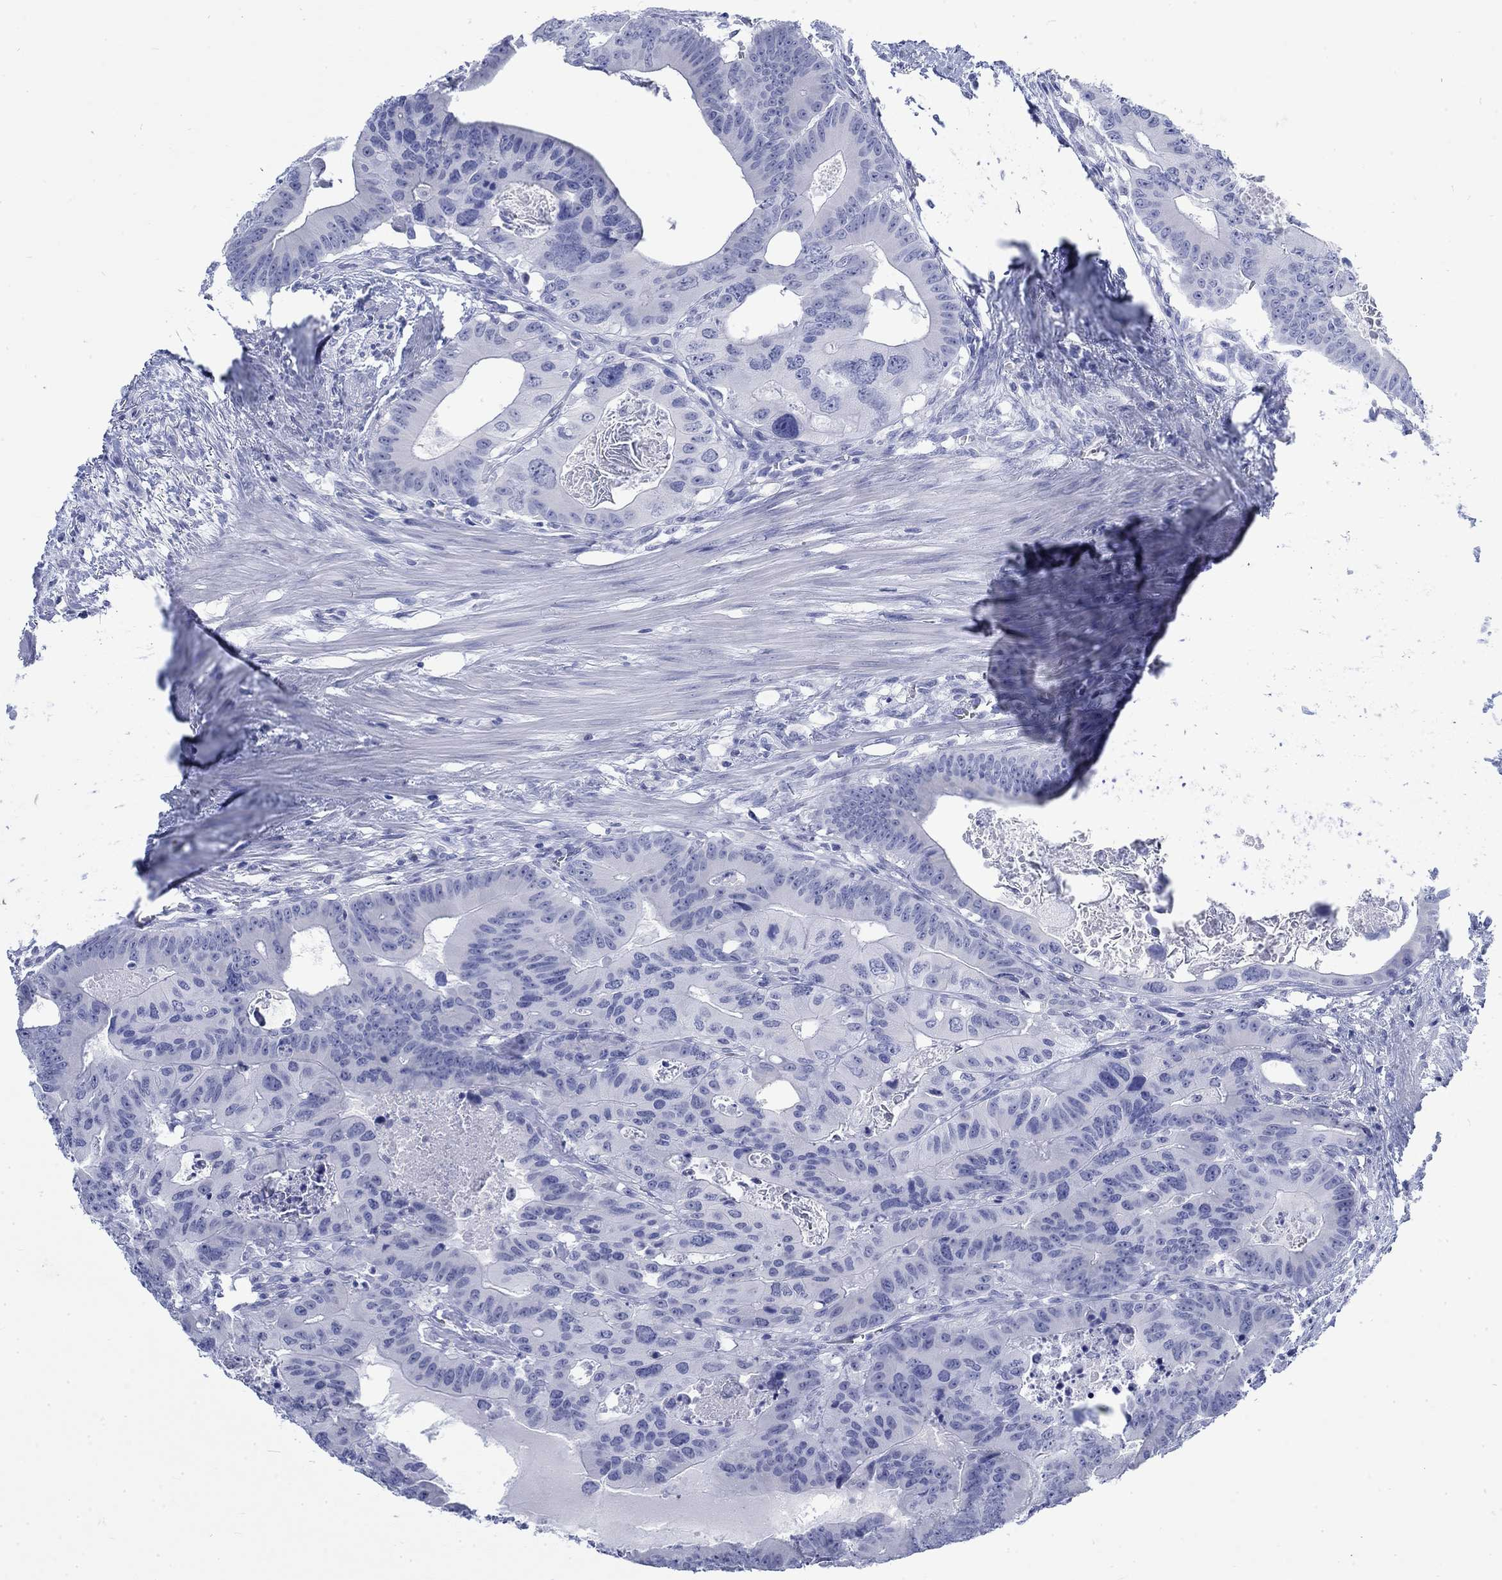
{"staining": {"intensity": "negative", "quantity": "none", "location": "none"}, "tissue": "colorectal cancer", "cell_type": "Tumor cells", "image_type": "cancer", "snomed": [{"axis": "morphology", "description": "Adenocarcinoma, NOS"}, {"axis": "topography", "description": "Rectum"}], "caption": "Immunohistochemical staining of colorectal cancer (adenocarcinoma) reveals no significant expression in tumor cells.", "gene": "KRT76", "patient": {"sex": "male", "age": 64}}